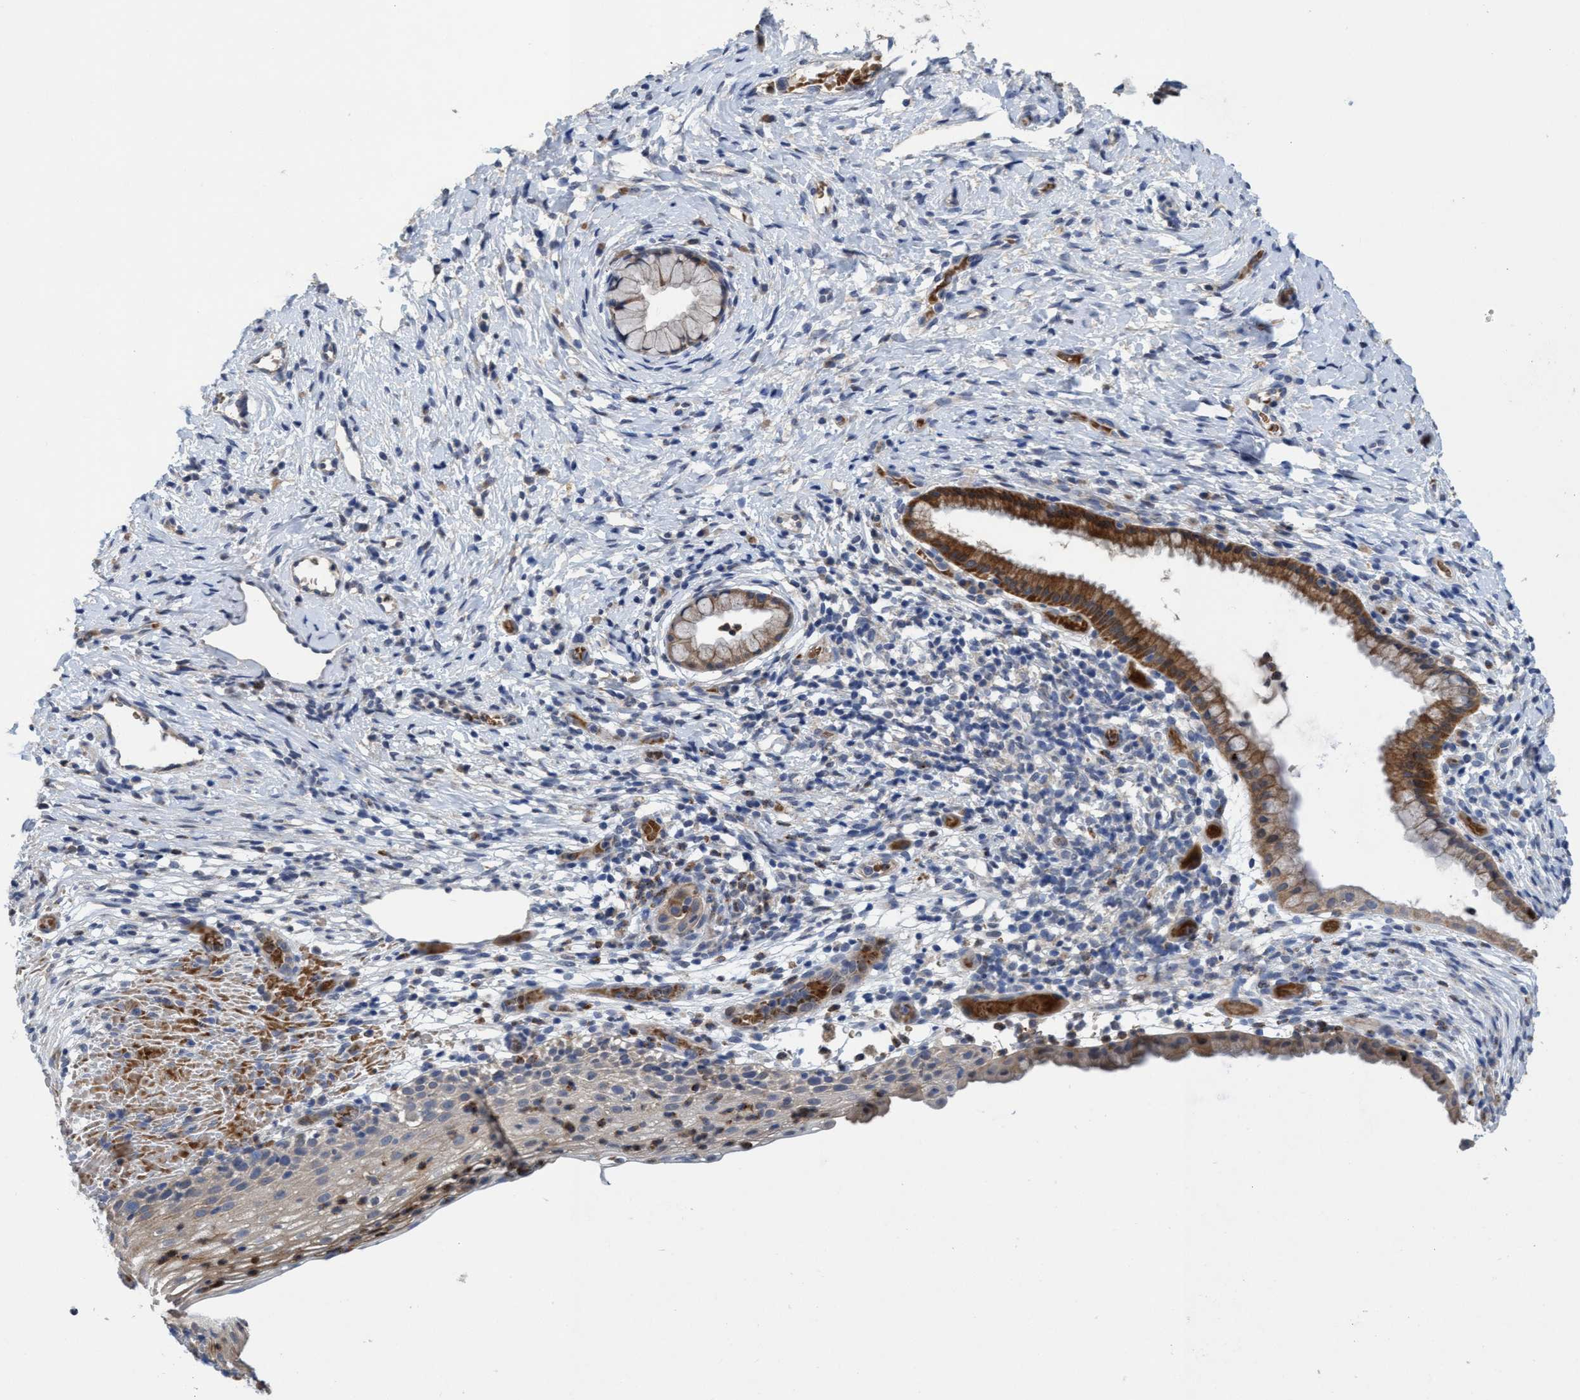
{"staining": {"intensity": "moderate", "quantity": ">75%", "location": "cytoplasmic/membranous"}, "tissue": "cervix", "cell_type": "Glandular cells", "image_type": "normal", "snomed": [{"axis": "morphology", "description": "Normal tissue, NOS"}, {"axis": "topography", "description": "Cervix"}], "caption": "DAB immunohistochemical staining of unremarkable human cervix shows moderate cytoplasmic/membranous protein expression in about >75% of glandular cells.", "gene": "SEMA4D", "patient": {"sex": "female", "age": 72}}